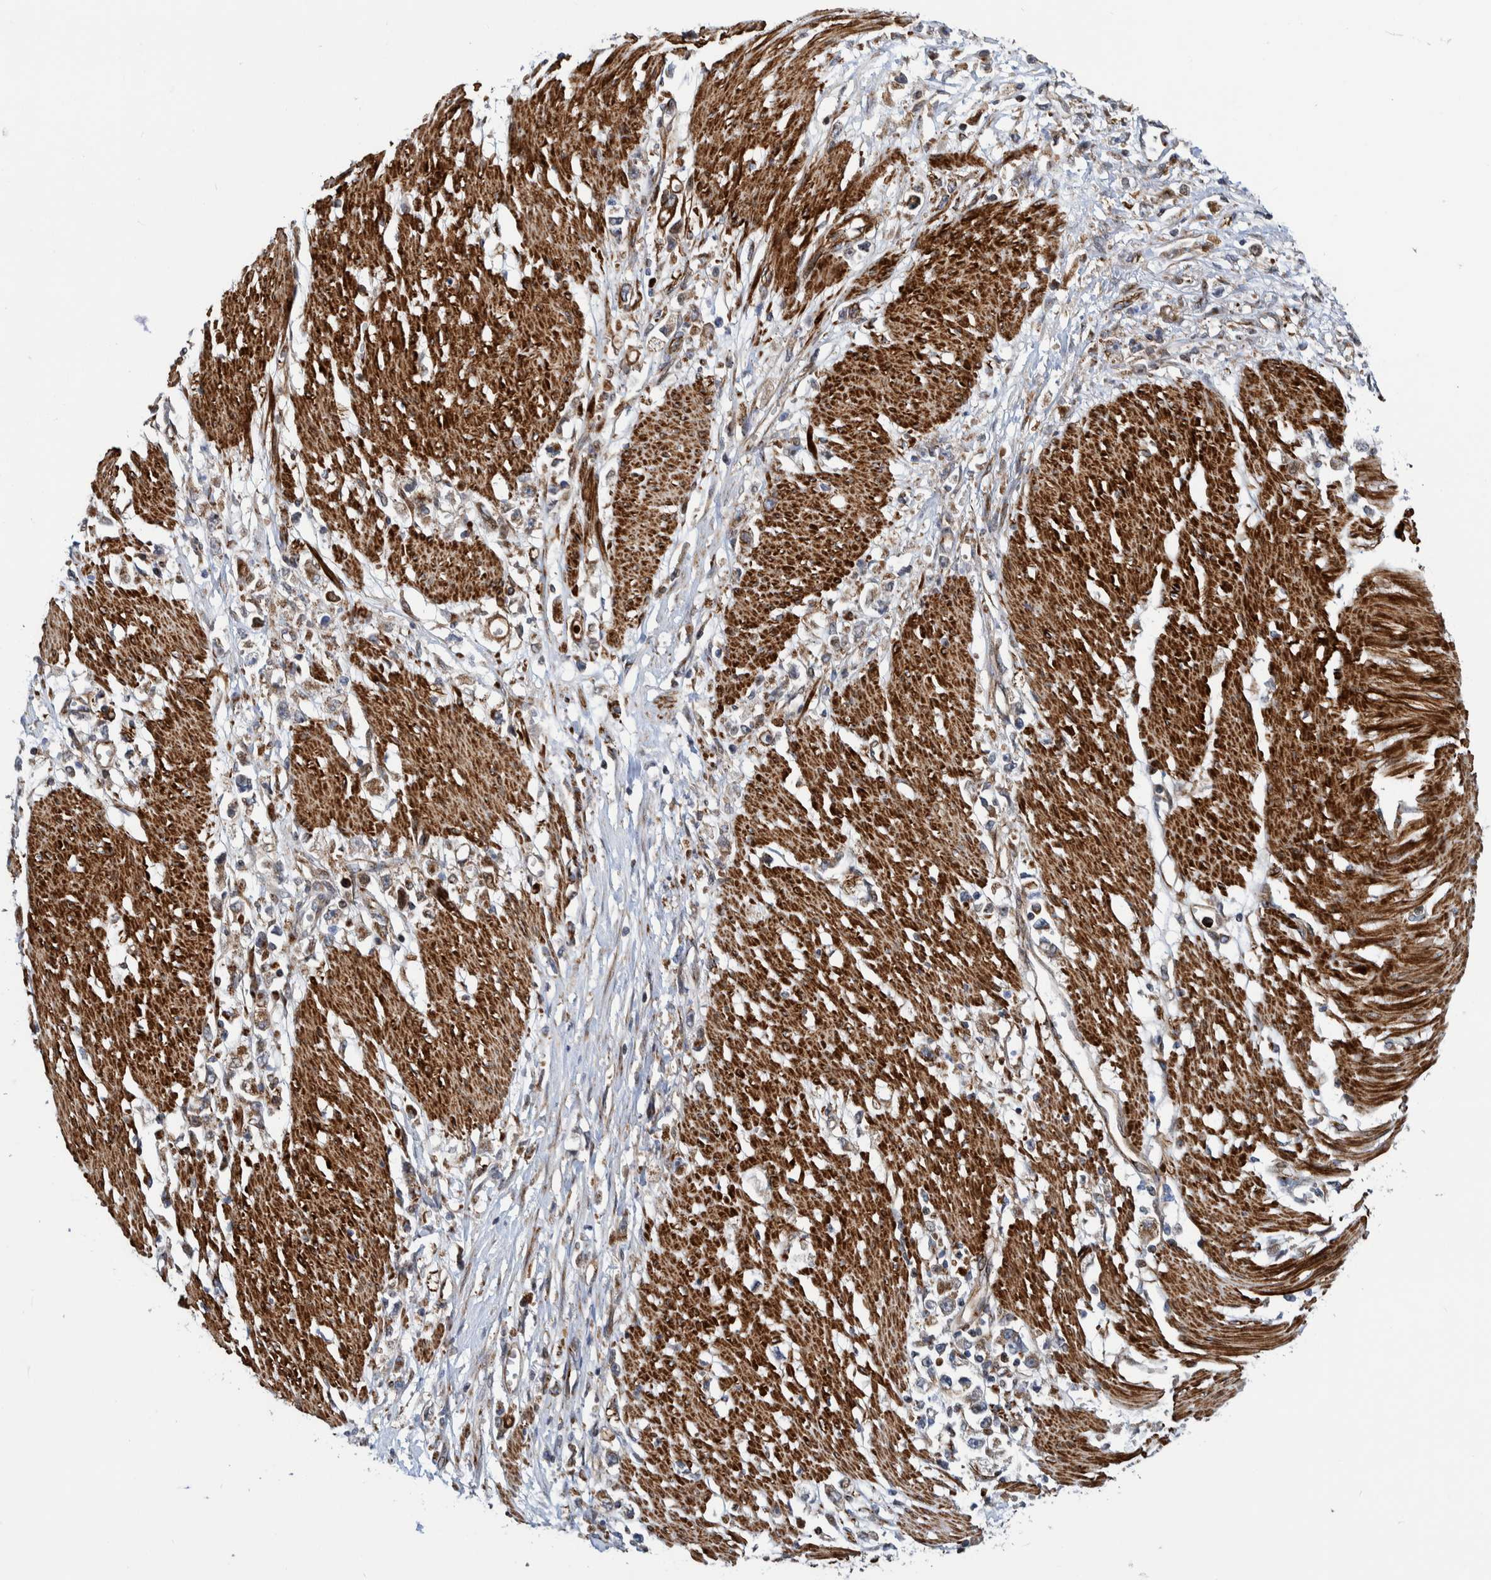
{"staining": {"intensity": "weak", "quantity": ">75%", "location": "cytoplasmic/membranous"}, "tissue": "stomach cancer", "cell_type": "Tumor cells", "image_type": "cancer", "snomed": [{"axis": "morphology", "description": "Adenocarcinoma, NOS"}, {"axis": "topography", "description": "Stomach"}], "caption": "This is an image of immunohistochemistry staining of stomach cancer, which shows weak positivity in the cytoplasmic/membranous of tumor cells.", "gene": "CCDC57", "patient": {"sex": "female", "age": 59}}